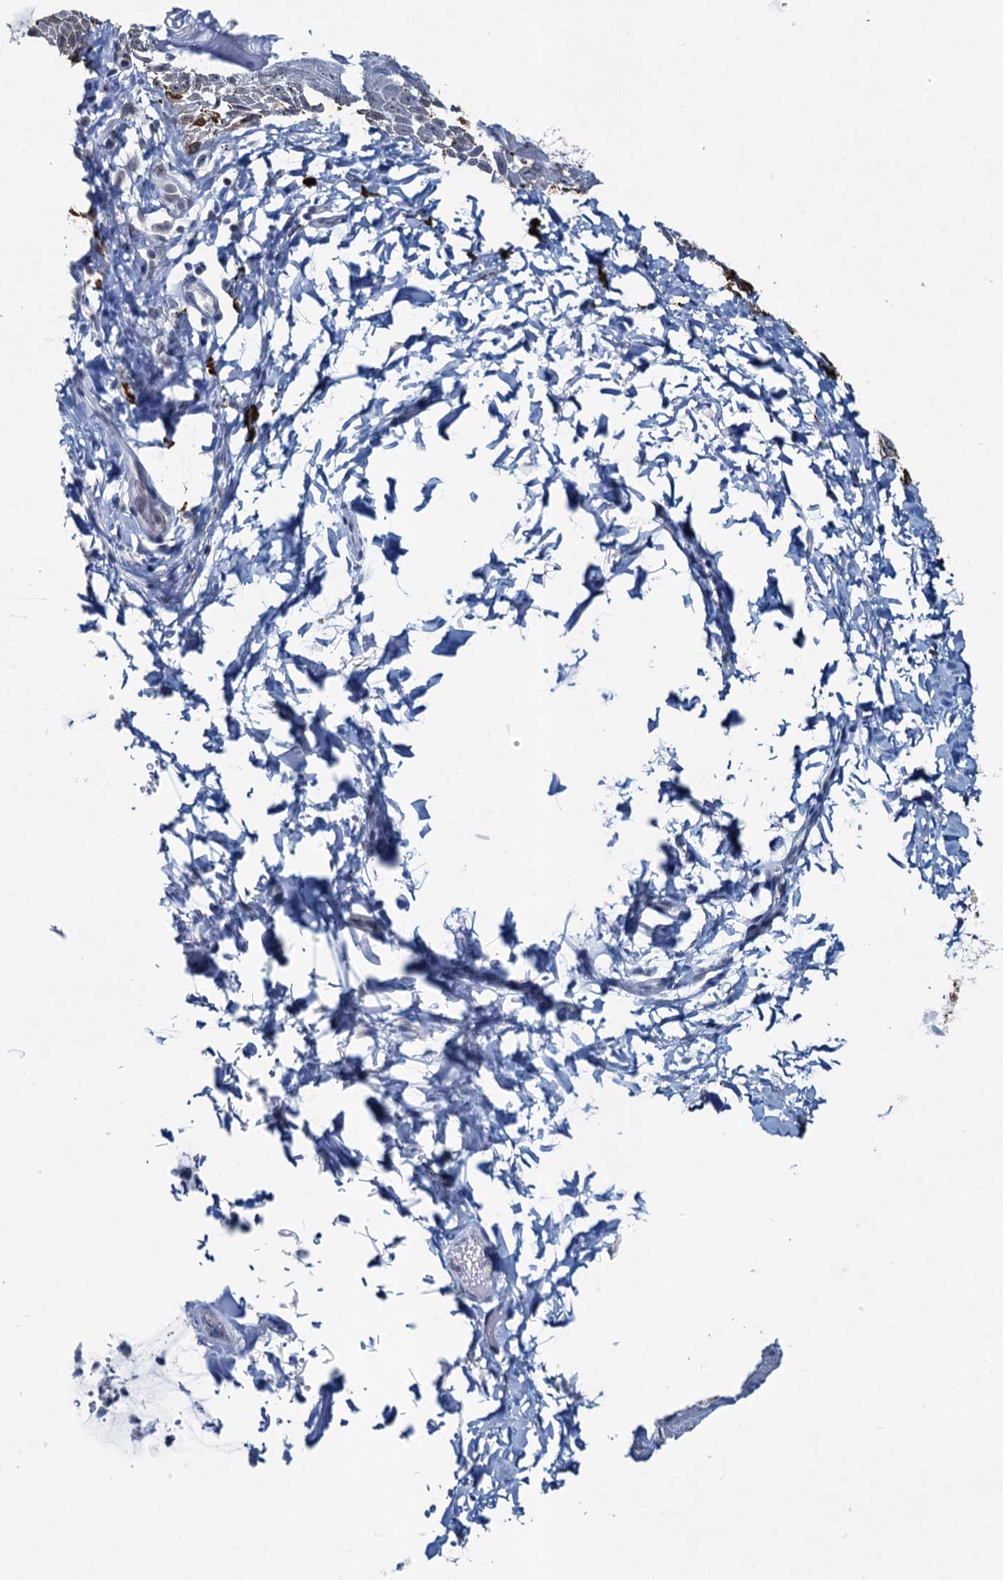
{"staining": {"intensity": "negative", "quantity": "none", "location": "none"}, "tissue": "skin", "cell_type": "Epidermal cells", "image_type": "normal", "snomed": [{"axis": "morphology", "description": "Normal tissue, NOS"}, {"axis": "topography", "description": "Anal"}], "caption": "IHC of normal skin displays no positivity in epidermal cells.", "gene": "ENSG00000230707", "patient": {"sex": "male", "age": 44}}